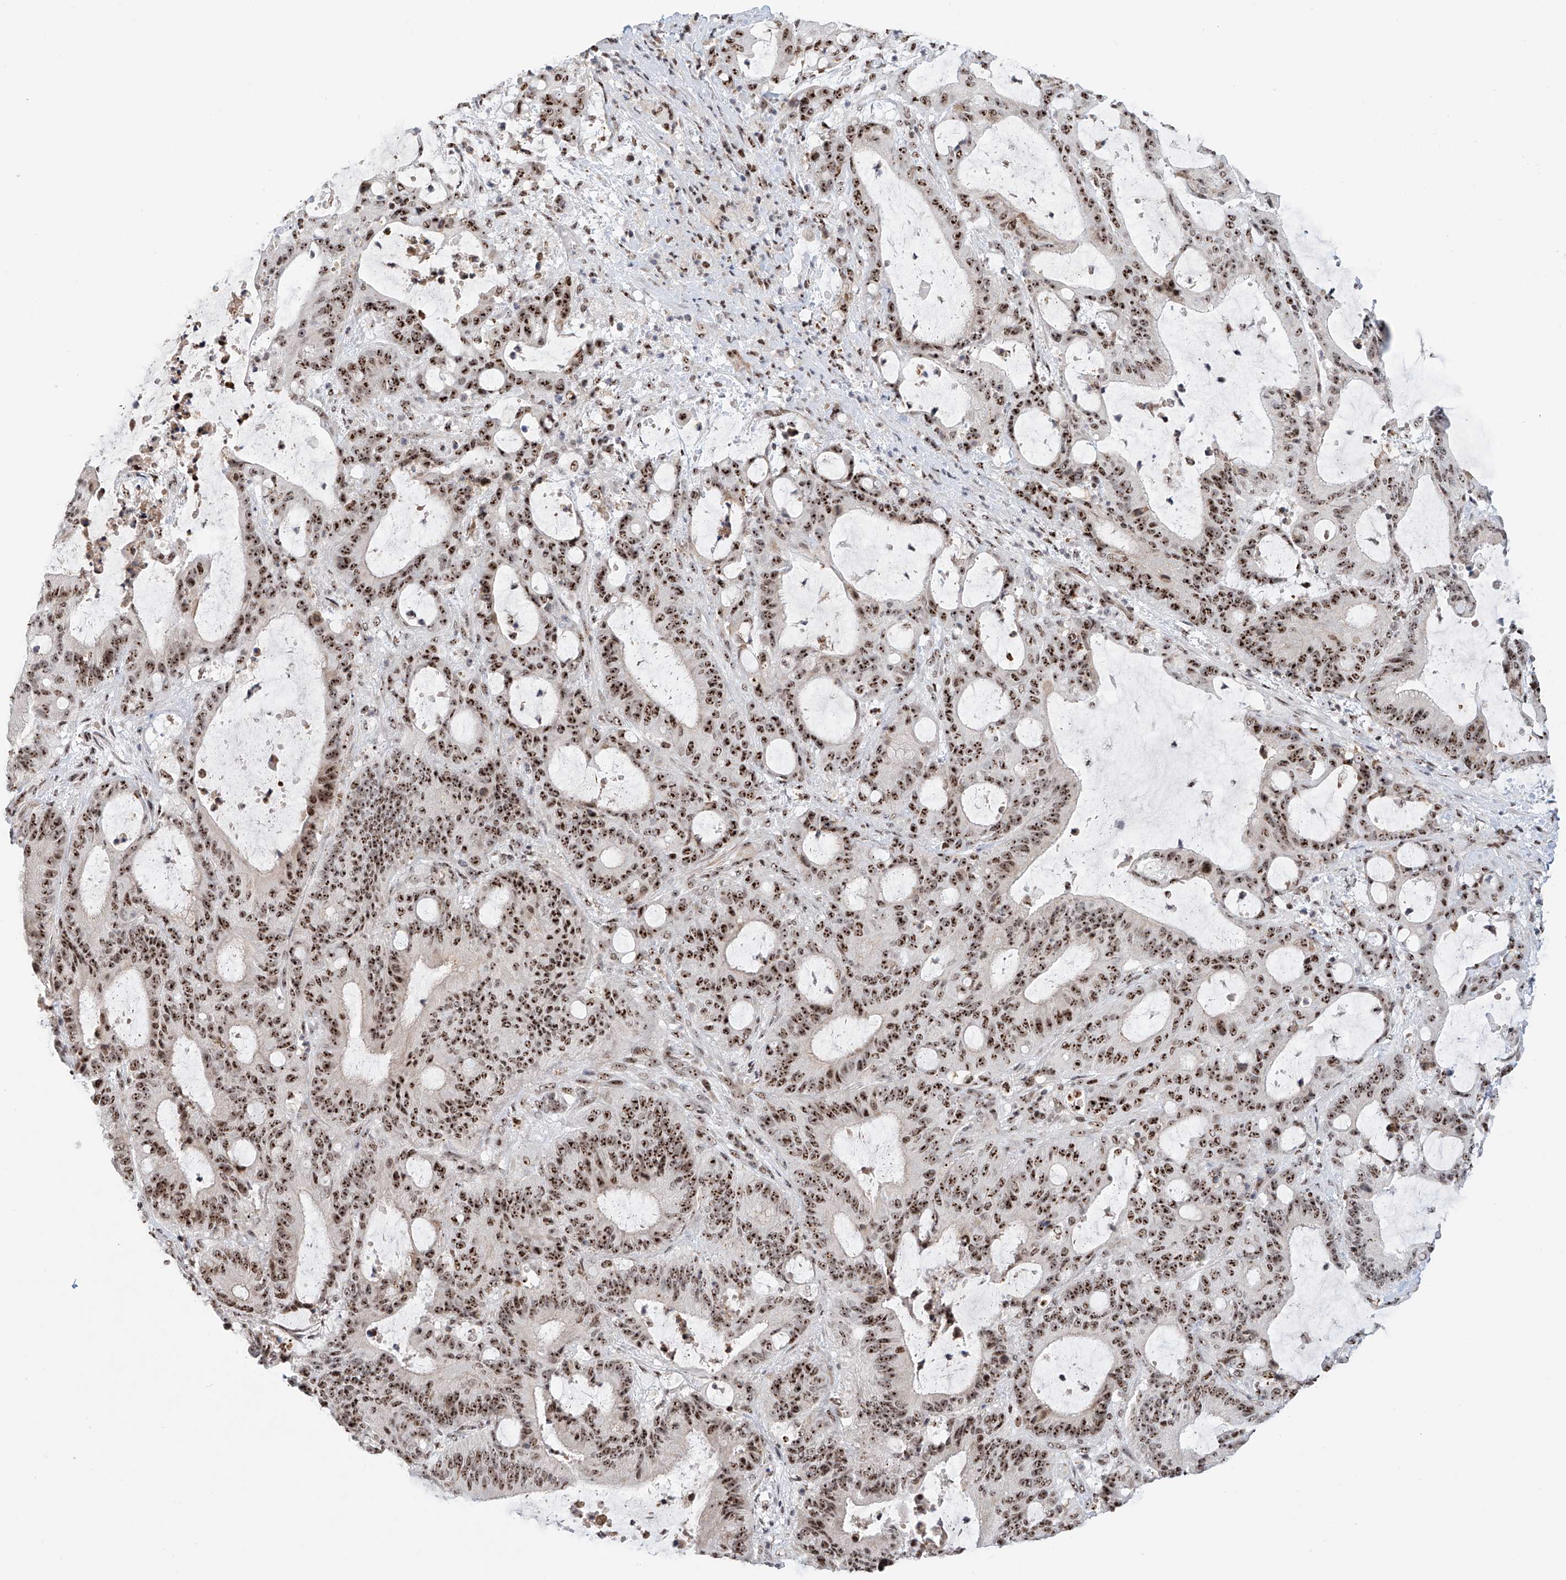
{"staining": {"intensity": "strong", "quantity": ">75%", "location": "nuclear"}, "tissue": "liver cancer", "cell_type": "Tumor cells", "image_type": "cancer", "snomed": [{"axis": "morphology", "description": "Normal tissue, NOS"}, {"axis": "morphology", "description": "Cholangiocarcinoma"}, {"axis": "topography", "description": "Liver"}, {"axis": "topography", "description": "Peripheral nerve tissue"}], "caption": "The immunohistochemical stain shows strong nuclear expression in tumor cells of liver cancer (cholangiocarcinoma) tissue.", "gene": "PRUNE2", "patient": {"sex": "female", "age": 73}}